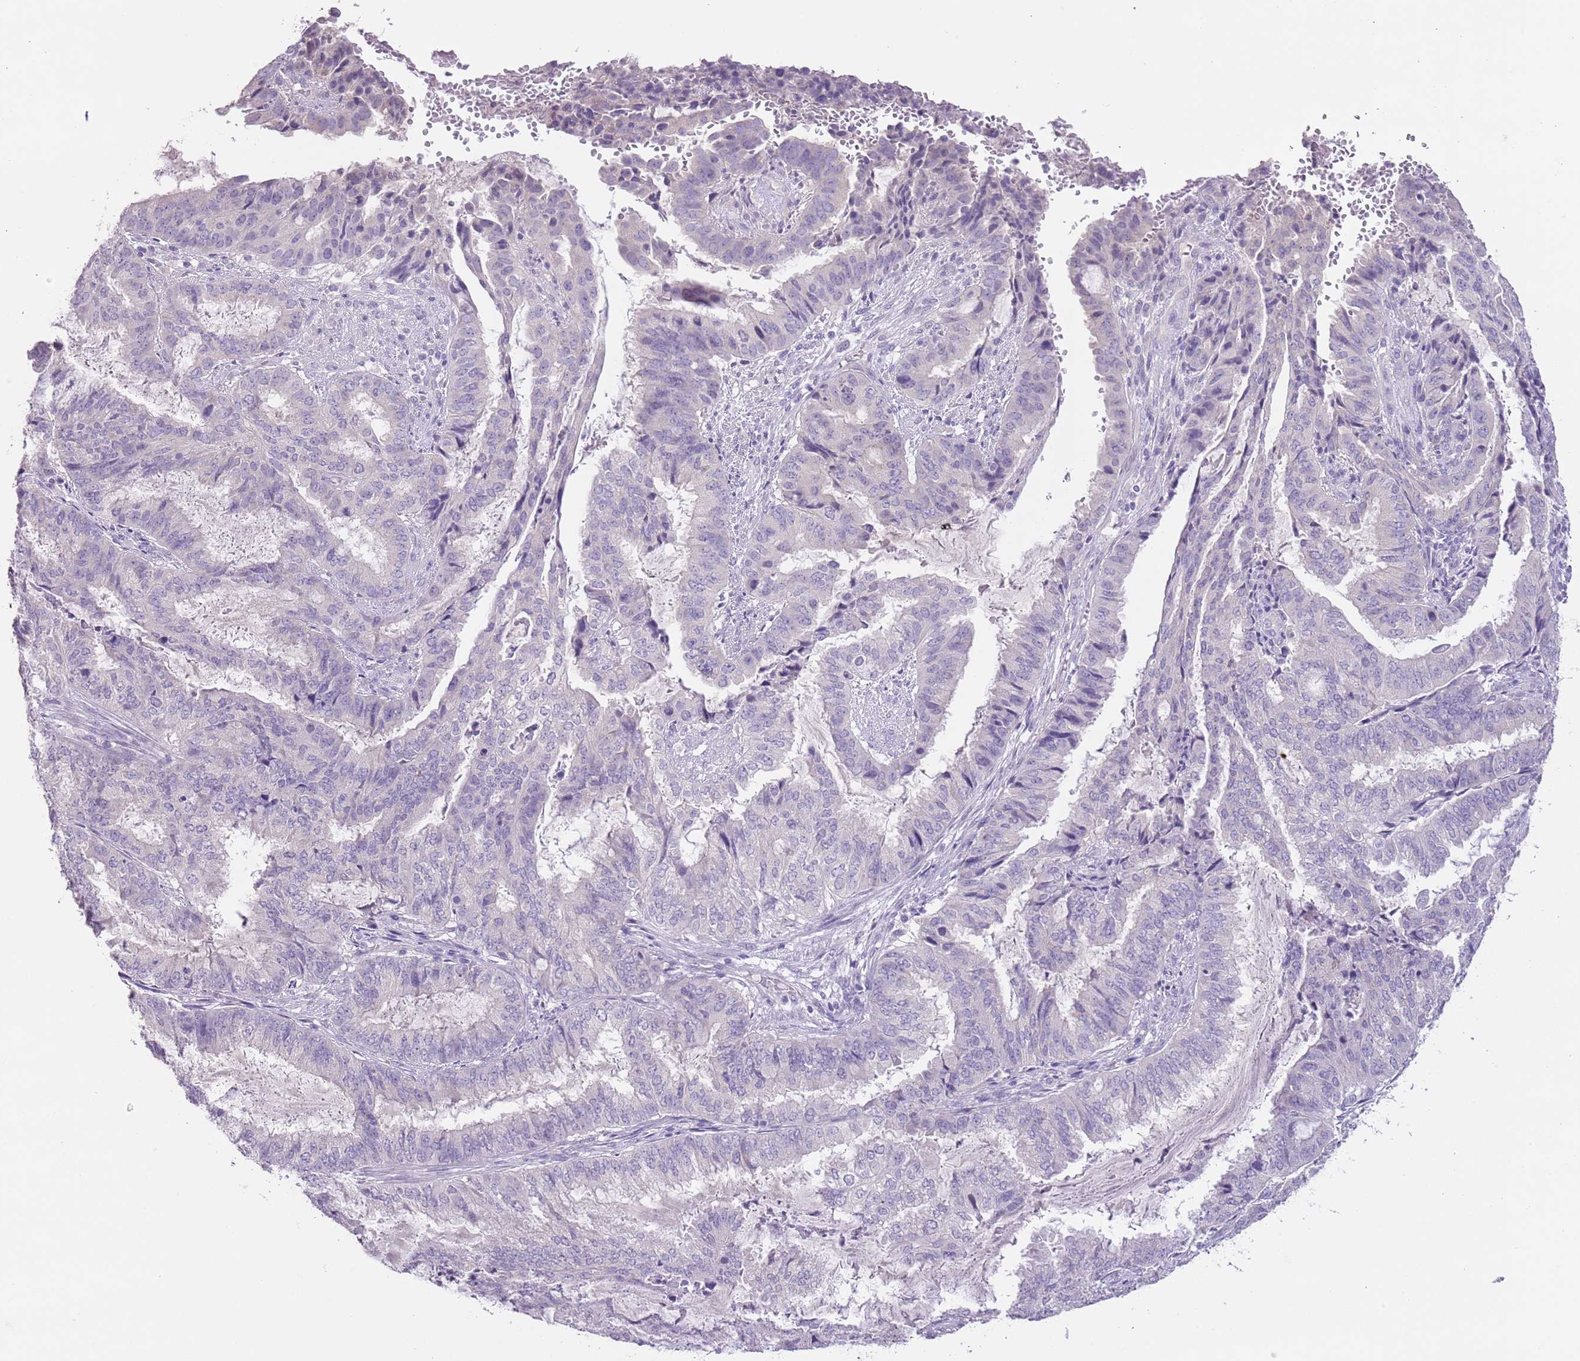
{"staining": {"intensity": "negative", "quantity": "none", "location": "none"}, "tissue": "endometrial cancer", "cell_type": "Tumor cells", "image_type": "cancer", "snomed": [{"axis": "morphology", "description": "Adenocarcinoma, NOS"}, {"axis": "topography", "description": "Endometrium"}], "caption": "This is an immunohistochemistry histopathology image of human endometrial cancer. There is no positivity in tumor cells.", "gene": "SLC35E3", "patient": {"sex": "female", "age": 51}}